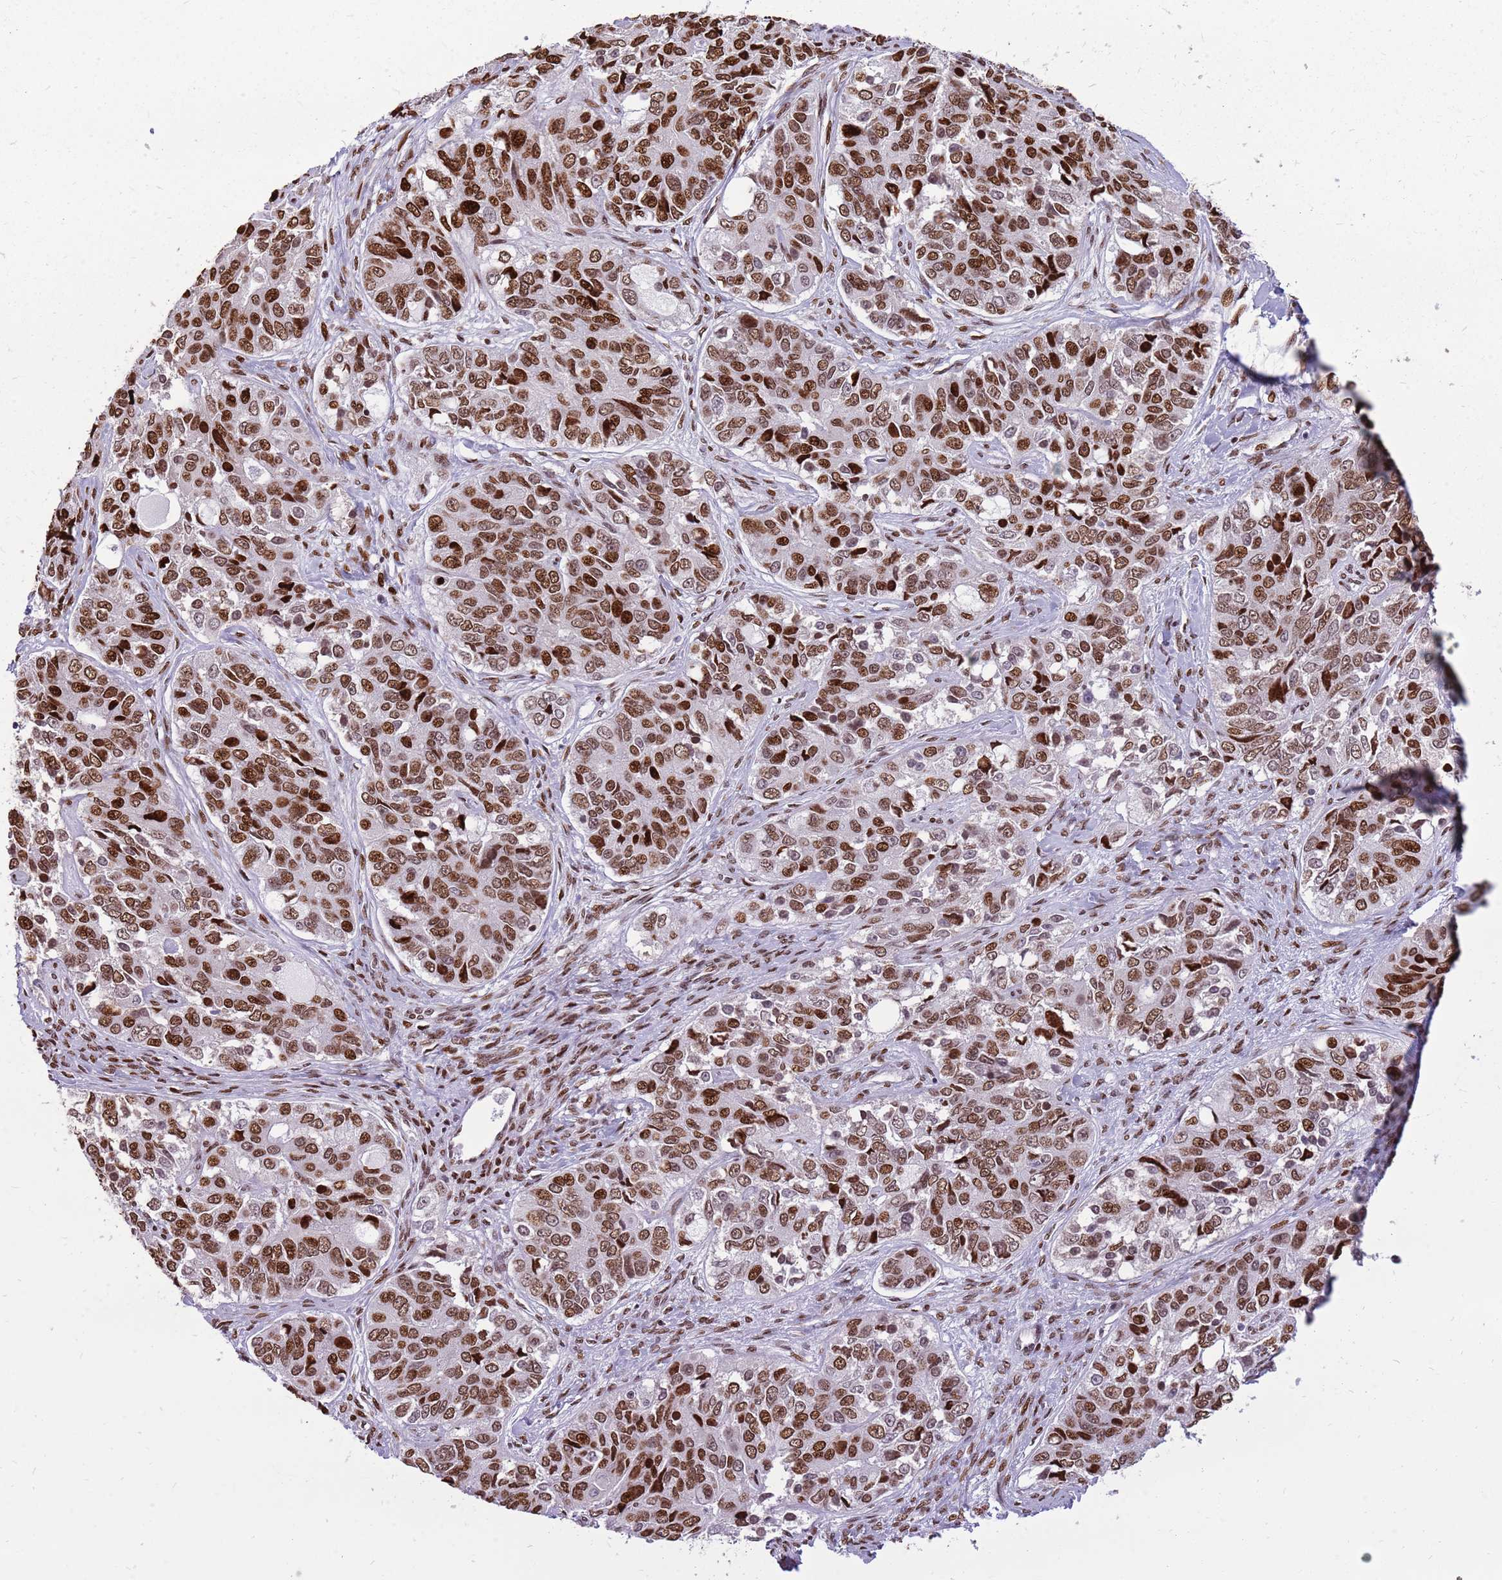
{"staining": {"intensity": "strong", "quantity": ">75%", "location": "nuclear"}, "tissue": "ovarian cancer", "cell_type": "Tumor cells", "image_type": "cancer", "snomed": [{"axis": "morphology", "description": "Carcinoma, endometroid"}, {"axis": "topography", "description": "Ovary"}], "caption": "This histopathology image reveals immunohistochemistry (IHC) staining of human ovarian cancer (endometroid carcinoma), with high strong nuclear expression in about >75% of tumor cells.", "gene": "WASHC4", "patient": {"sex": "female", "age": 51}}